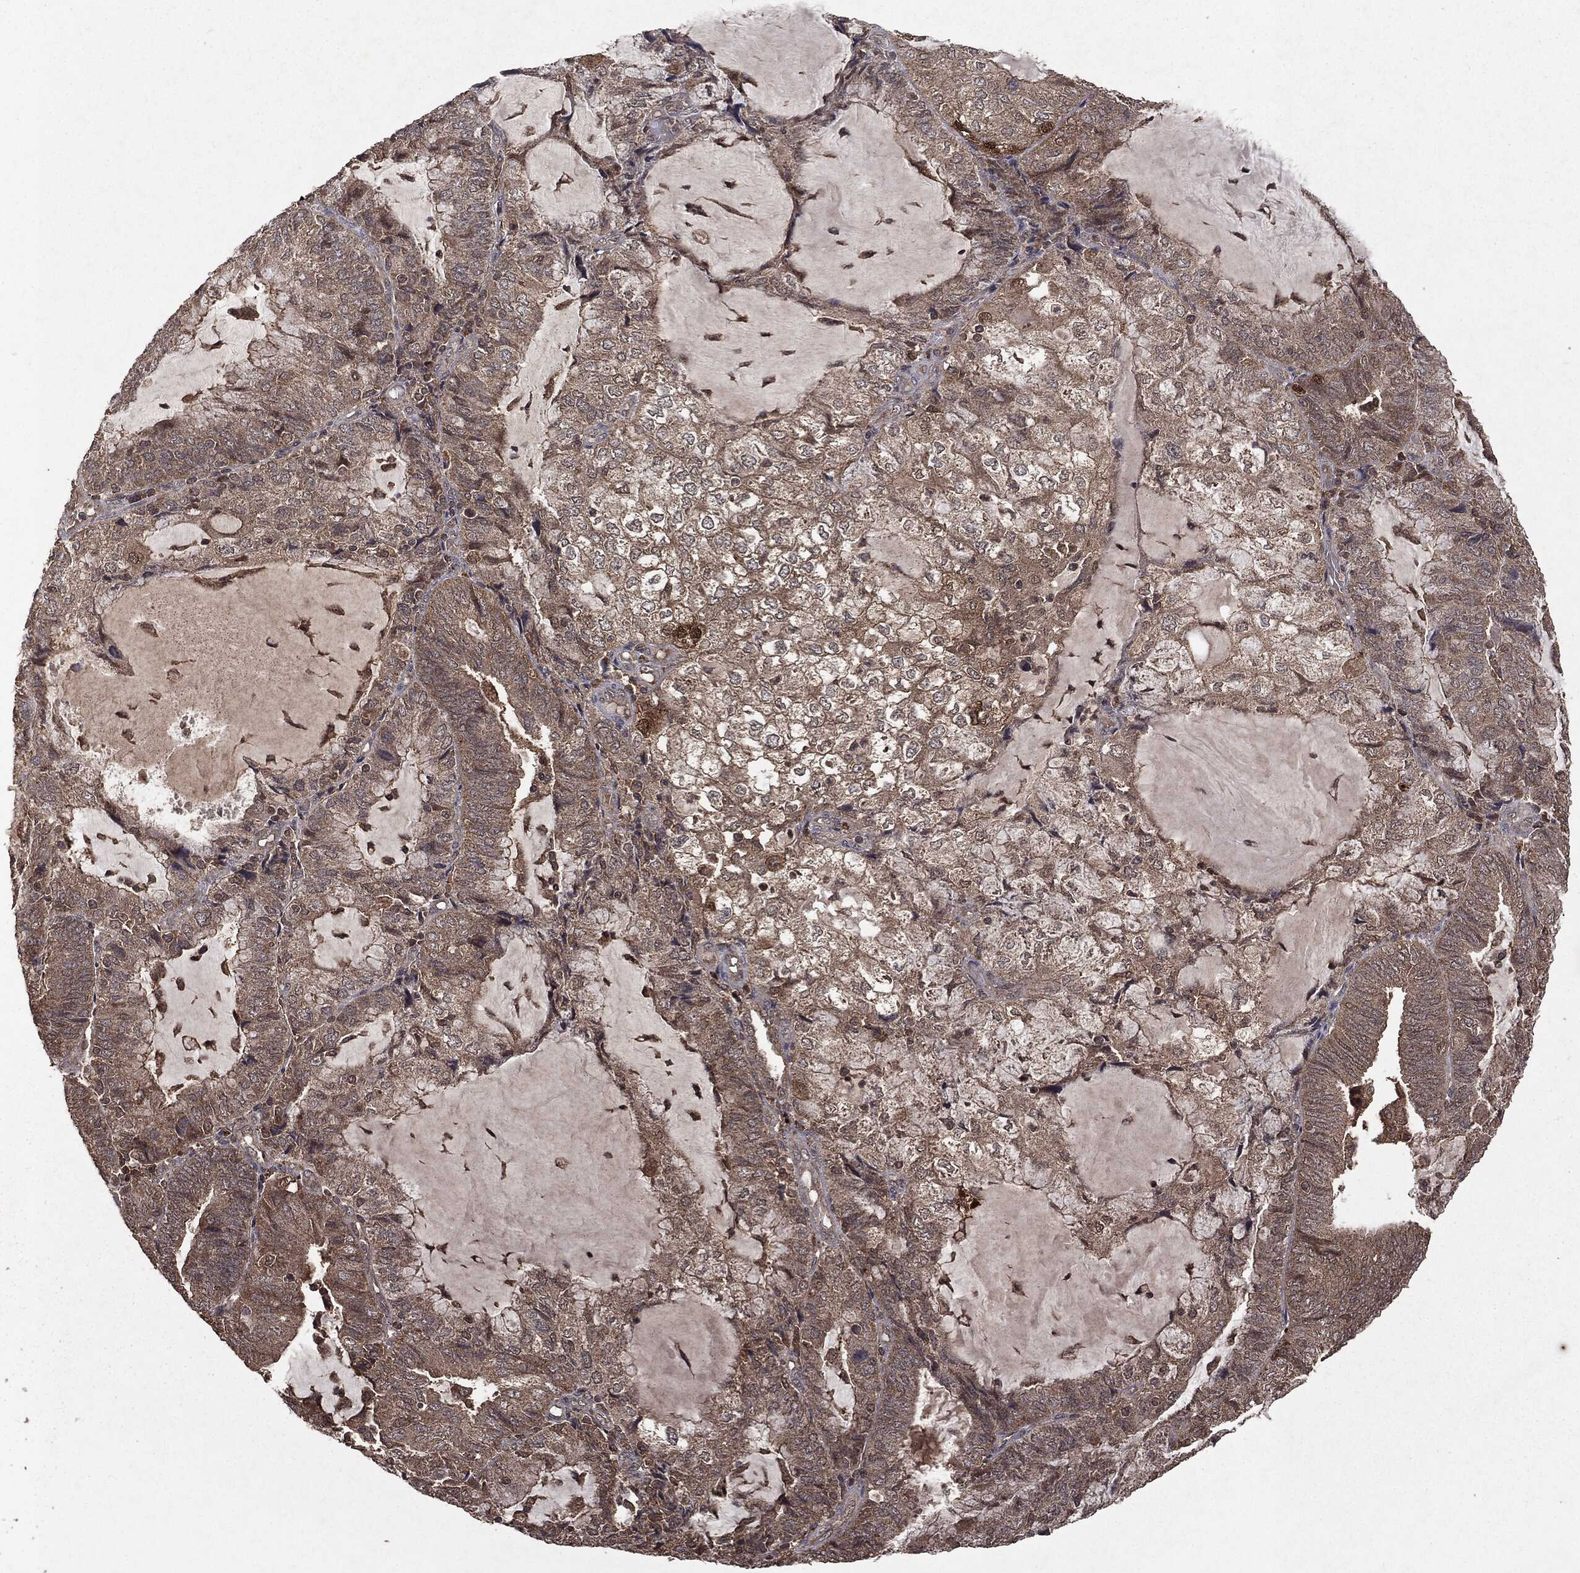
{"staining": {"intensity": "weak", "quantity": "25%-75%", "location": "cytoplasmic/membranous"}, "tissue": "endometrial cancer", "cell_type": "Tumor cells", "image_type": "cancer", "snomed": [{"axis": "morphology", "description": "Adenocarcinoma, NOS"}, {"axis": "topography", "description": "Endometrium"}], "caption": "Adenocarcinoma (endometrial) stained for a protein (brown) reveals weak cytoplasmic/membranous positive positivity in approximately 25%-75% of tumor cells.", "gene": "MTOR", "patient": {"sex": "female", "age": 81}}